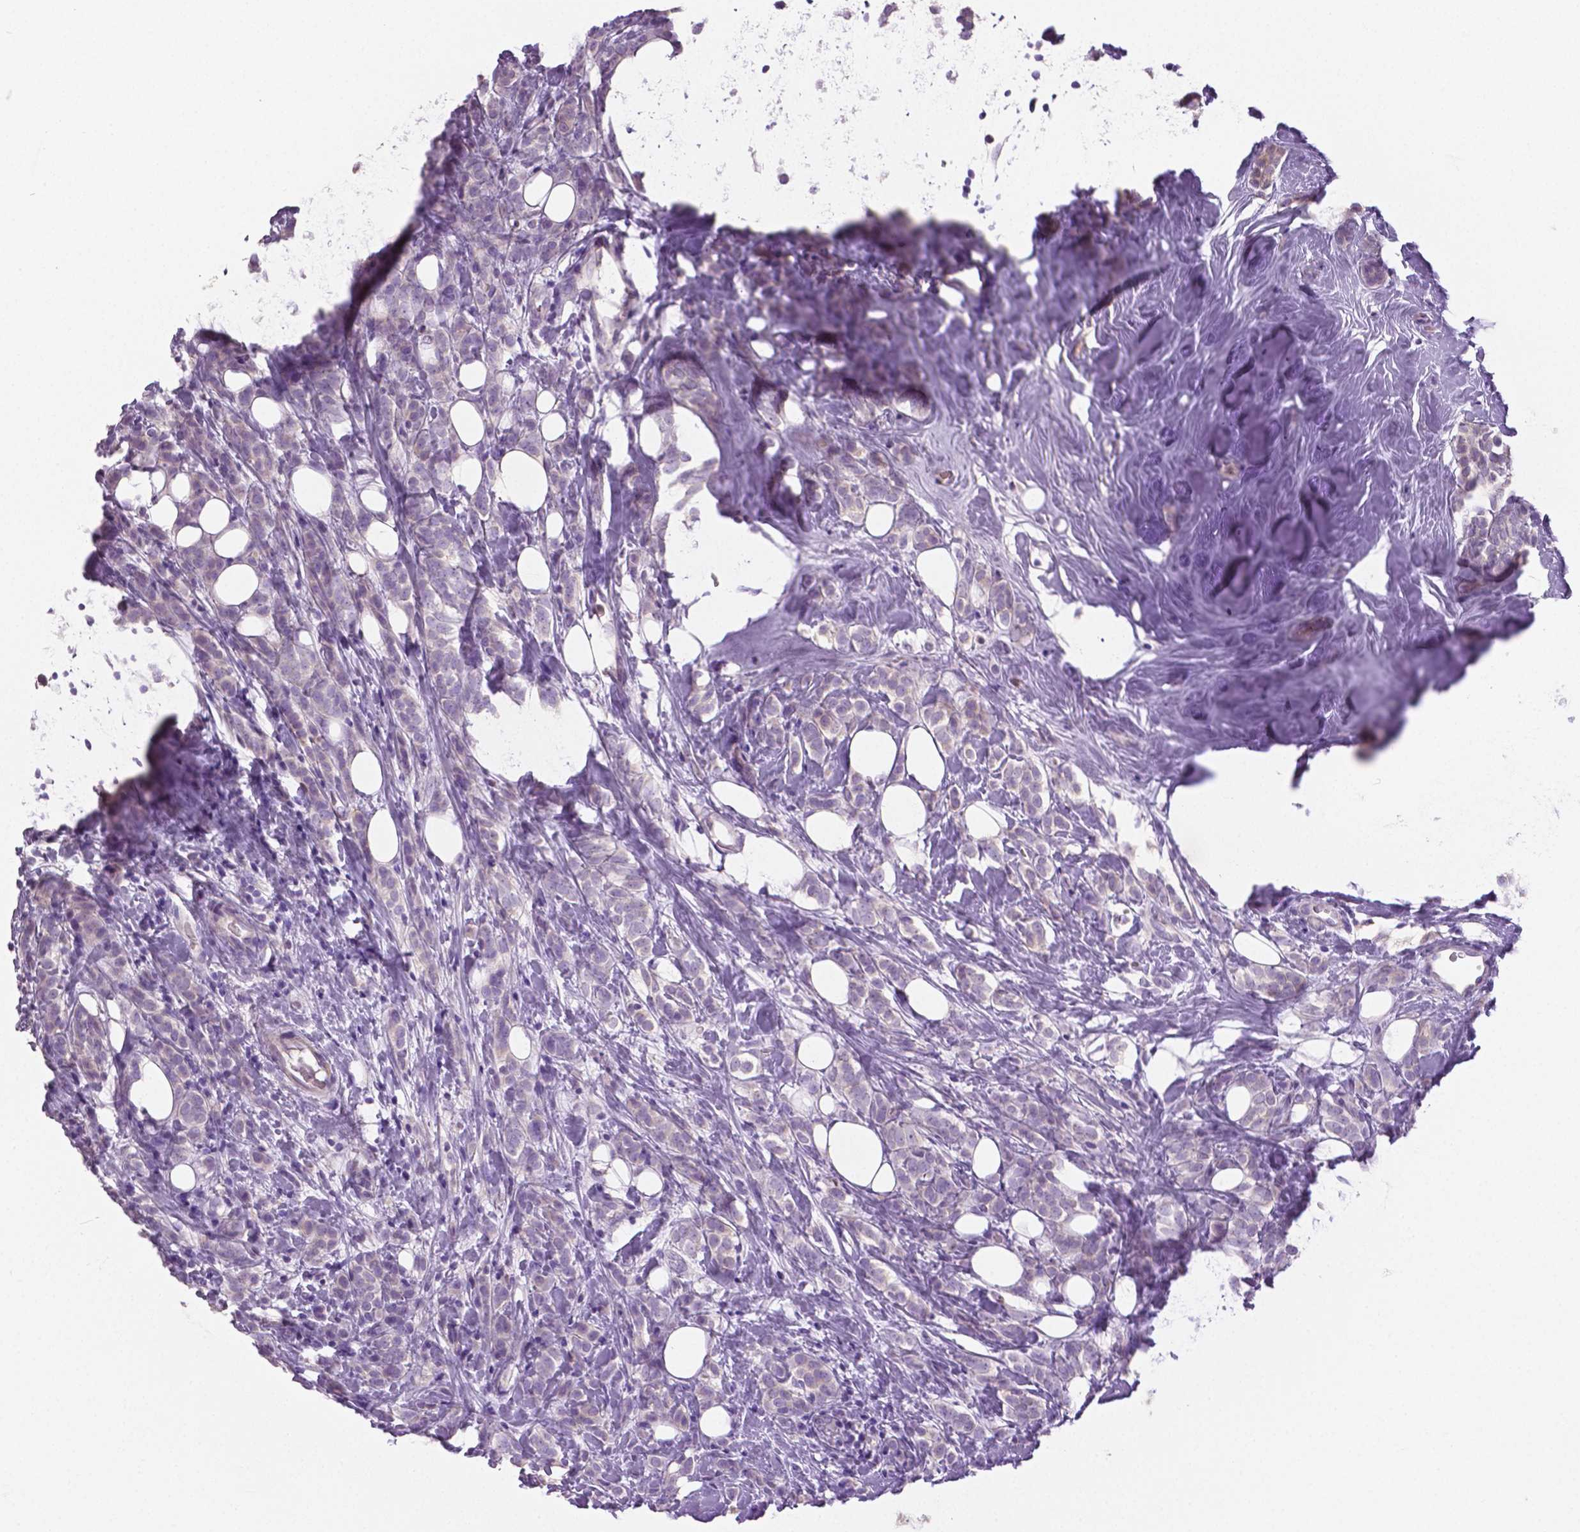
{"staining": {"intensity": "negative", "quantity": "none", "location": "none"}, "tissue": "breast cancer", "cell_type": "Tumor cells", "image_type": "cancer", "snomed": [{"axis": "morphology", "description": "Lobular carcinoma"}, {"axis": "topography", "description": "Breast"}], "caption": "DAB immunohistochemical staining of human lobular carcinoma (breast) displays no significant staining in tumor cells. Brightfield microscopy of immunohistochemistry stained with DAB (3,3'-diaminobenzidine) (brown) and hematoxylin (blue), captured at high magnification.", "gene": "DNAH12", "patient": {"sex": "female", "age": 49}}